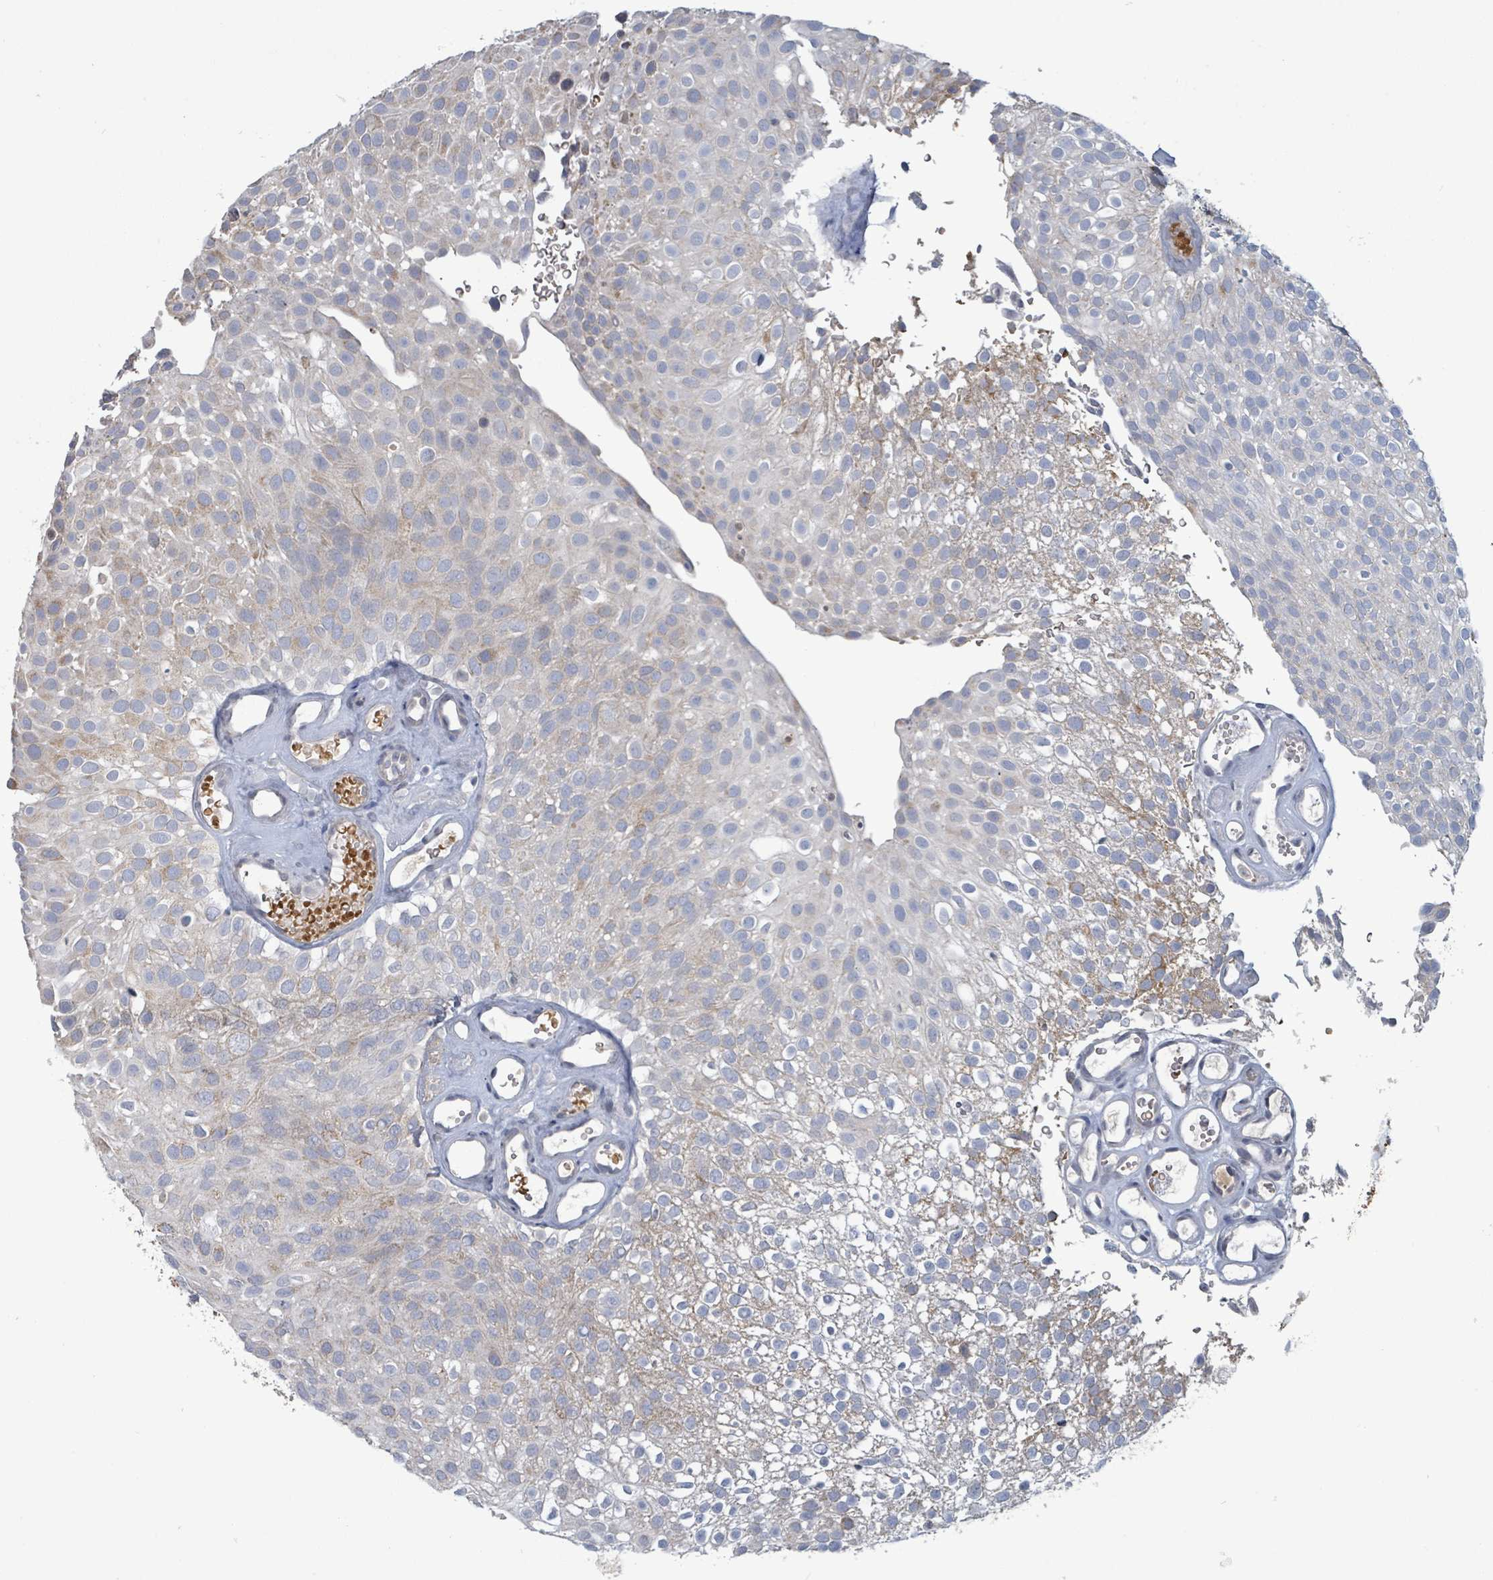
{"staining": {"intensity": "negative", "quantity": "none", "location": "none"}, "tissue": "urothelial cancer", "cell_type": "Tumor cells", "image_type": "cancer", "snomed": [{"axis": "morphology", "description": "Urothelial carcinoma, Low grade"}, {"axis": "topography", "description": "Urinary bladder"}], "caption": "Immunohistochemistry (IHC) histopathology image of neoplastic tissue: low-grade urothelial carcinoma stained with DAB reveals no significant protein staining in tumor cells.", "gene": "GRM8", "patient": {"sex": "male", "age": 78}}